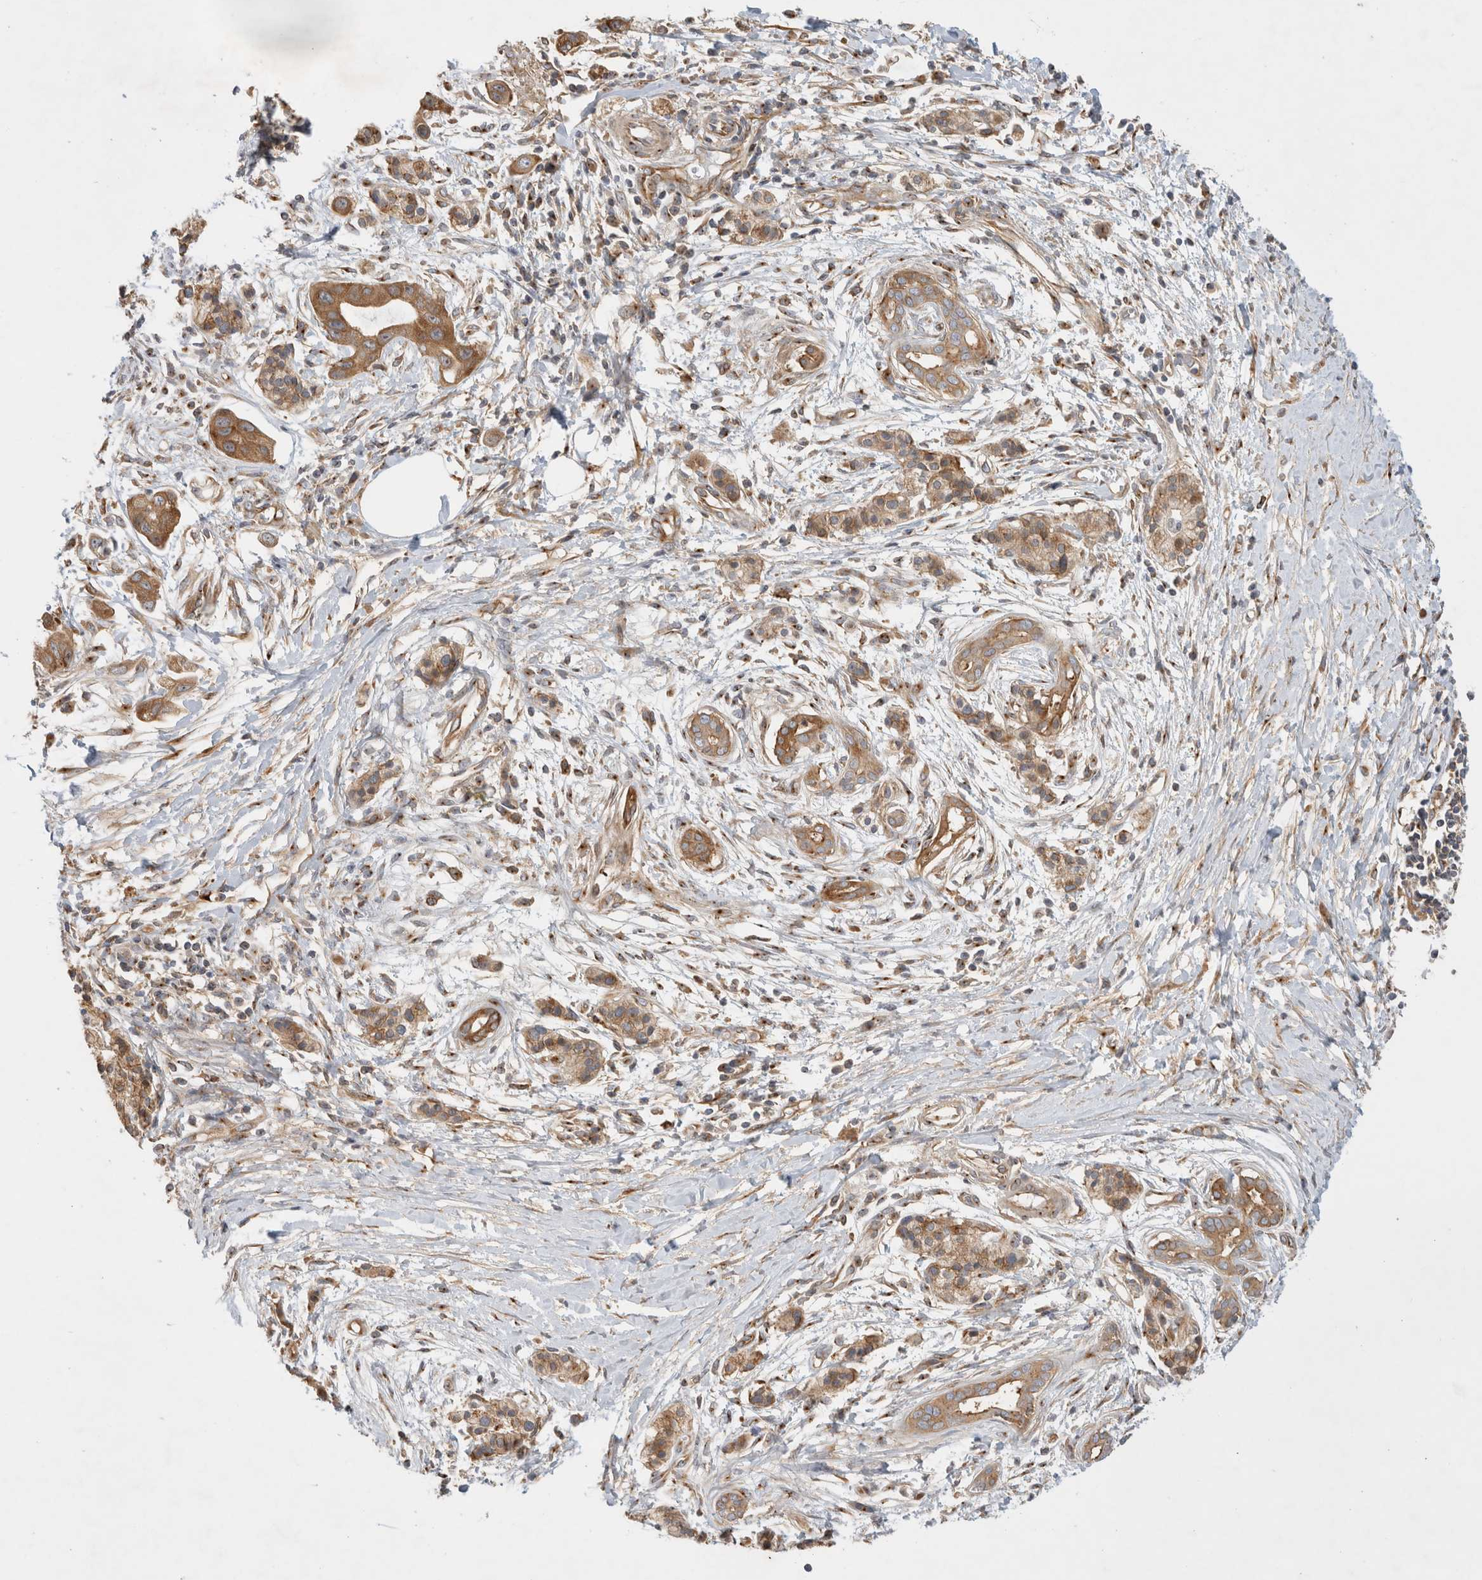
{"staining": {"intensity": "moderate", "quantity": ">75%", "location": "cytoplasmic/membranous"}, "tissue": "pancreatic cancer", "cell_type": "Tumor cells", "image_type": "cancer", "snomed": [{"axis": "morphology", "description": "Adenocarcinoma, NOS"}, {"axis": "topography", "description": "Pancreas"}], "caption": "Protein staining of pancreatic cancer tissue demonstrates moderate cytoplasmic/membranous staining in about >75% of tumor cells.", "gene": "GPR150", "patient": {"sex": "male", "age": 59}}